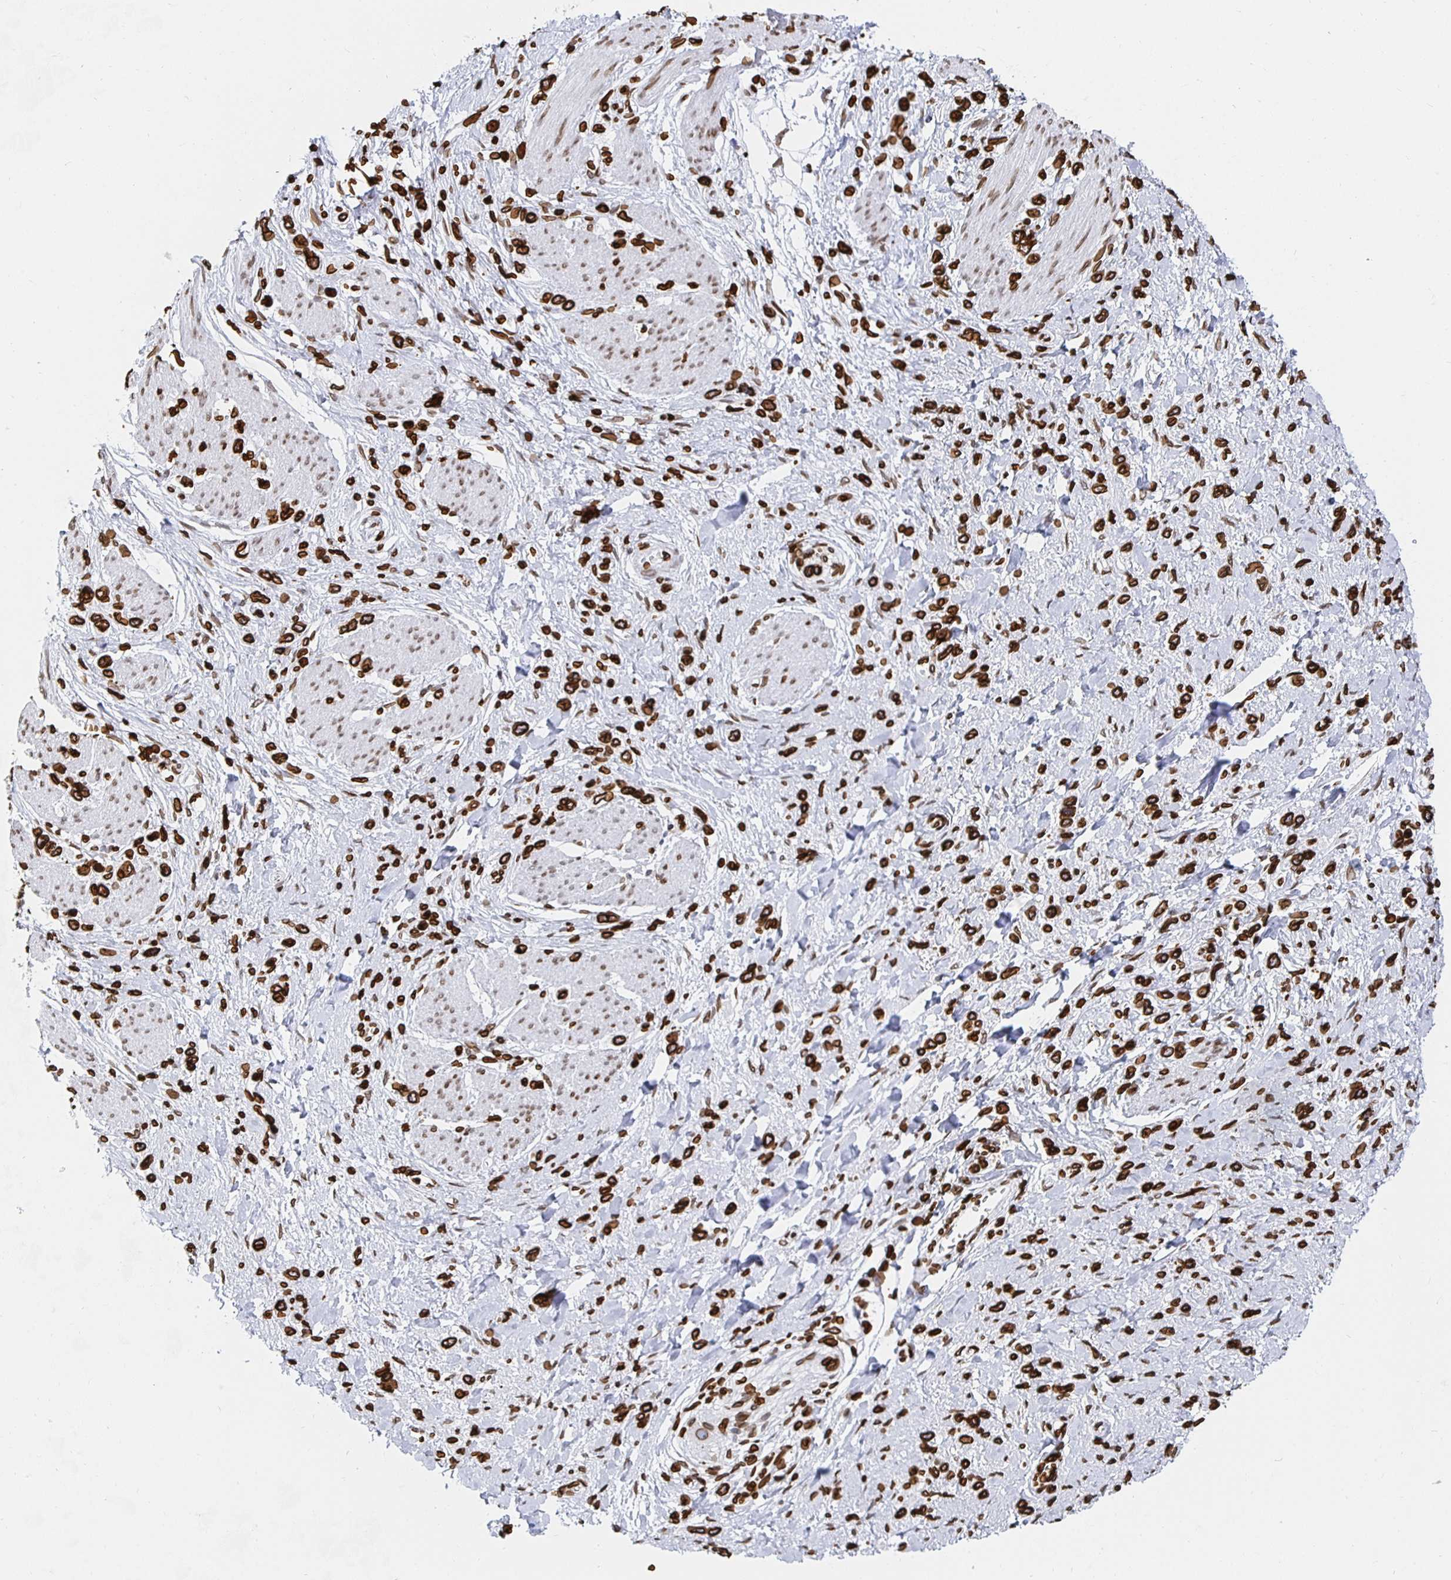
{"staining": {"intensity": "strong", "quantity": ">75%", "location": "cytoplasmic/membranous,nuclear"}, "tissue": "stomach cancer", "cell_type": "Tumor cells", "image_type": "cancer", "snomed": [{"axis": "morphology", "description": "Adenocarcinoma, NOS"}, {"axis": "topography", "description": "Stomach"}], "caption": "A high-resolution image shows immunohistochemistry staining of stomach adenocarcinoma, which displays strong cytoplasmic/membranous and nuclear expression in about >75% of tumor cells.", "gene": "LMNB1", "patient": {"sex": "female", "age": 65}}